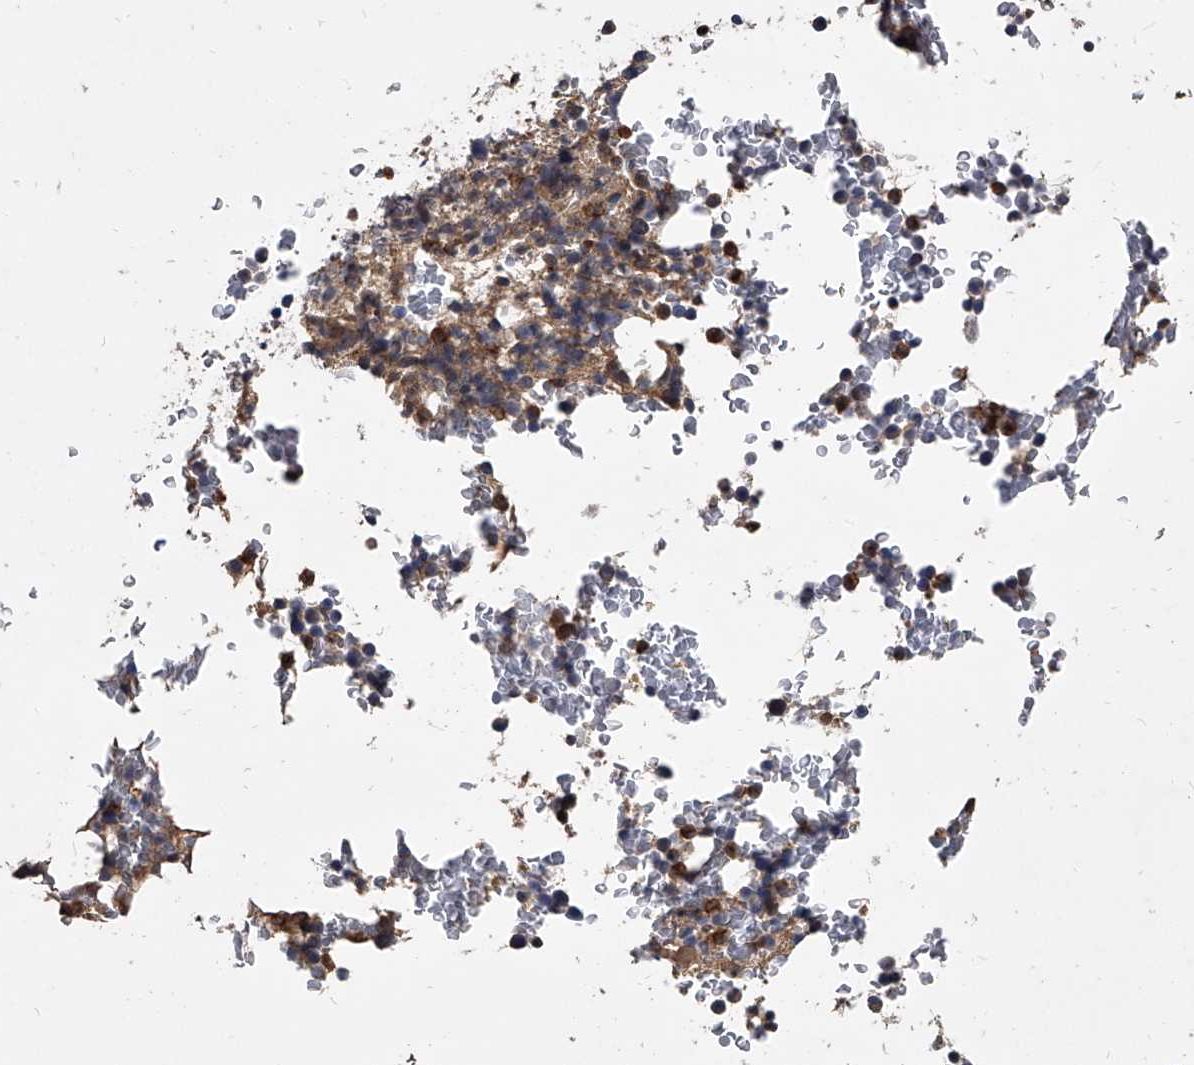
{"staining": {"intensity": "moderate", "quantity": "25%-75%", "location": "cytoplasmic/membranous"}, "tissue": "bone marrow", "cell_type": "Hematopoietic cells", "image_type": "normal", "snomed": [{"axis": "morphology", "description": "Normal tissue, NOS"}, {"axis": "topography", "description": "Bone marrow"}], "caption": "Bone marrow stained for a protein reveals moderate cytoplasmic/membranous positivity in hematopoietic cells.", "gene": "NRP1", "patient": {"sex": "male", "age": 58}}